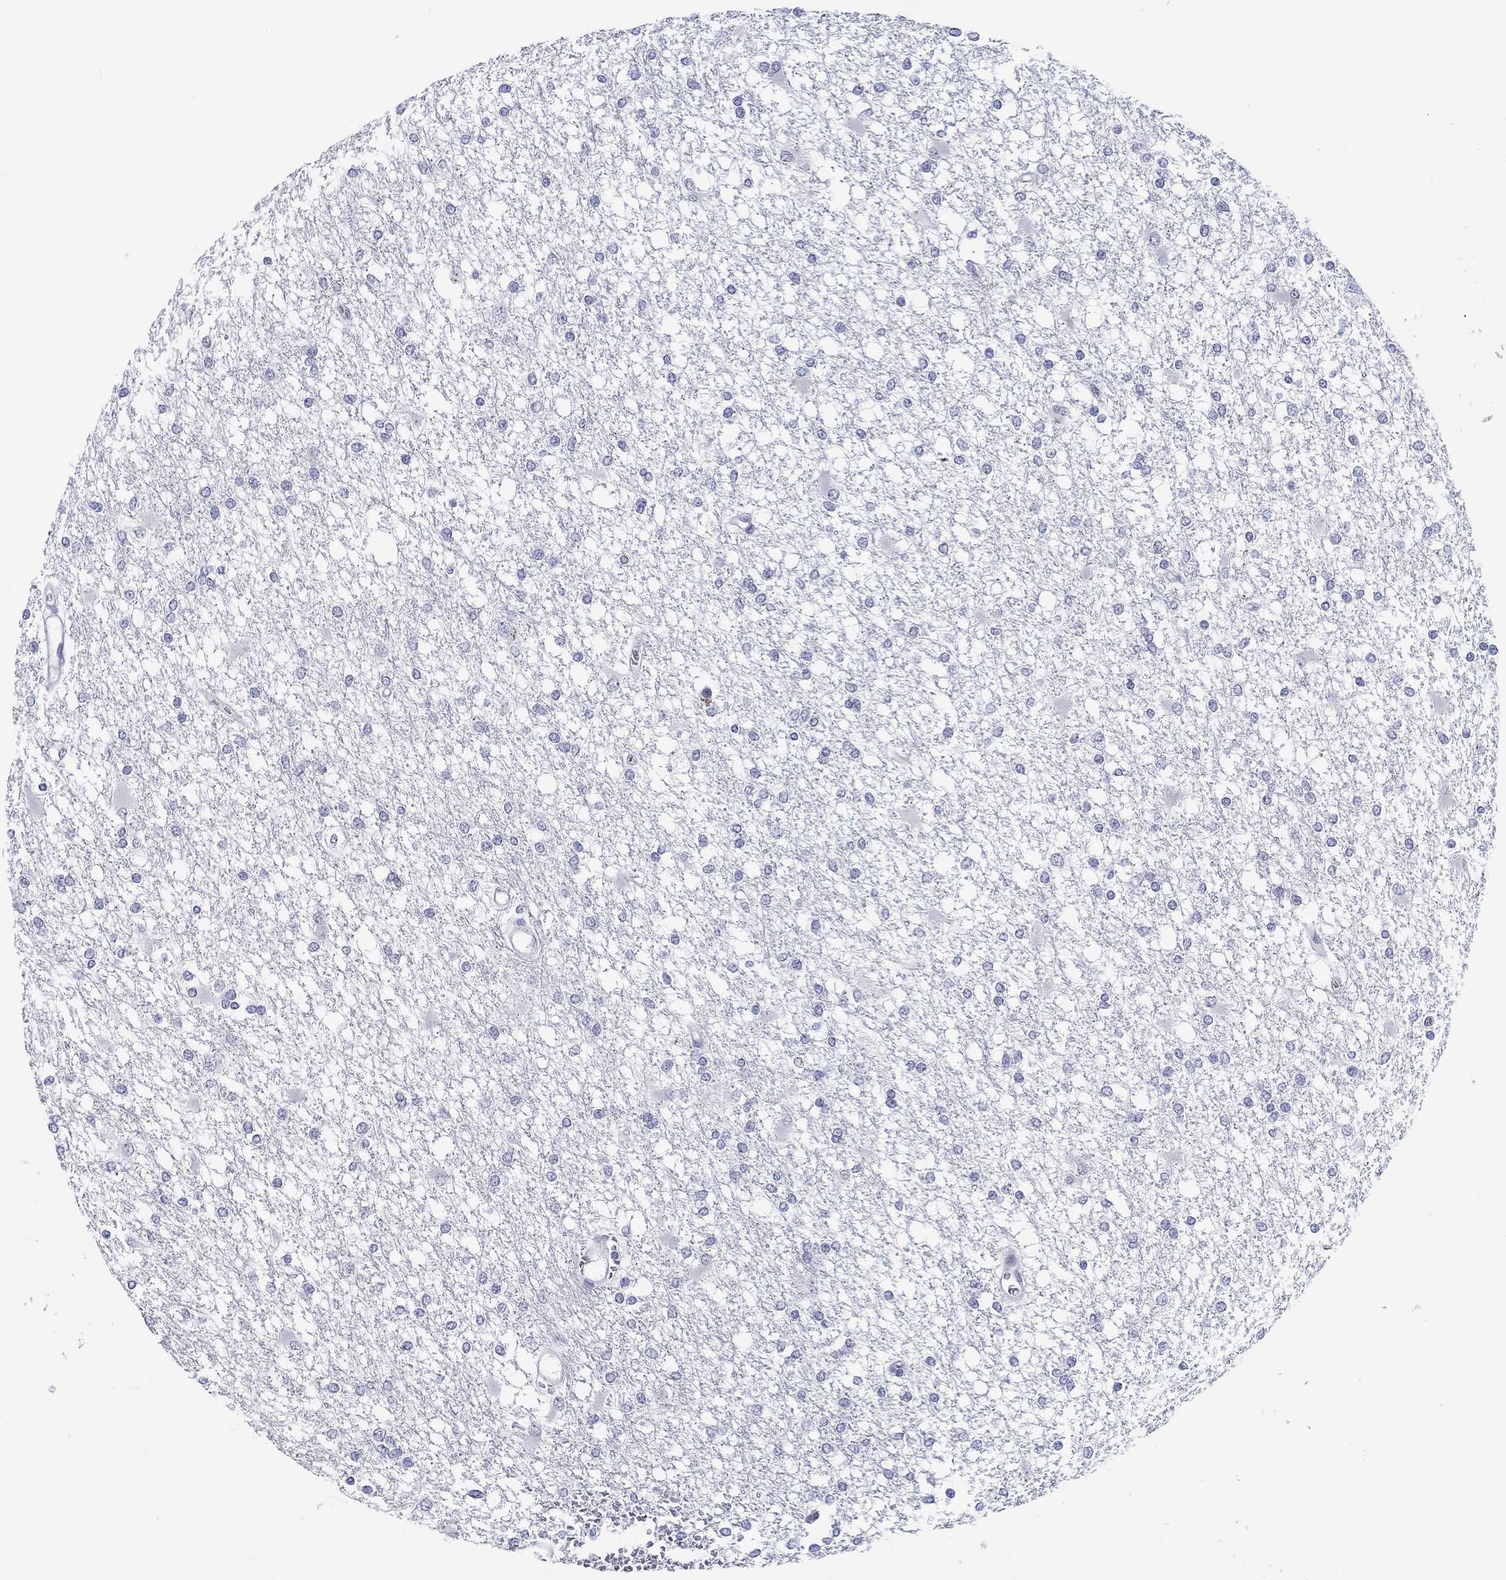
{"staining": {"intensity": "negative", "quantity": "none", "location": "none"}, "tissue": "glioma", "cell_type": "Tumor cells", "image_type": "cancer", "snomed": [{"axis": "morphology", "description": "Glioma, malignant, High grade"}, {"axis": "topography", "description": "Cerebral cortex"}], "caption": "Immunohistochemistry (IHC) of malignant glioma (high-grade) shows no expression in tumor cells.", "gene": "CRYGD", "patient": {"sex": "male", "age": 79}}